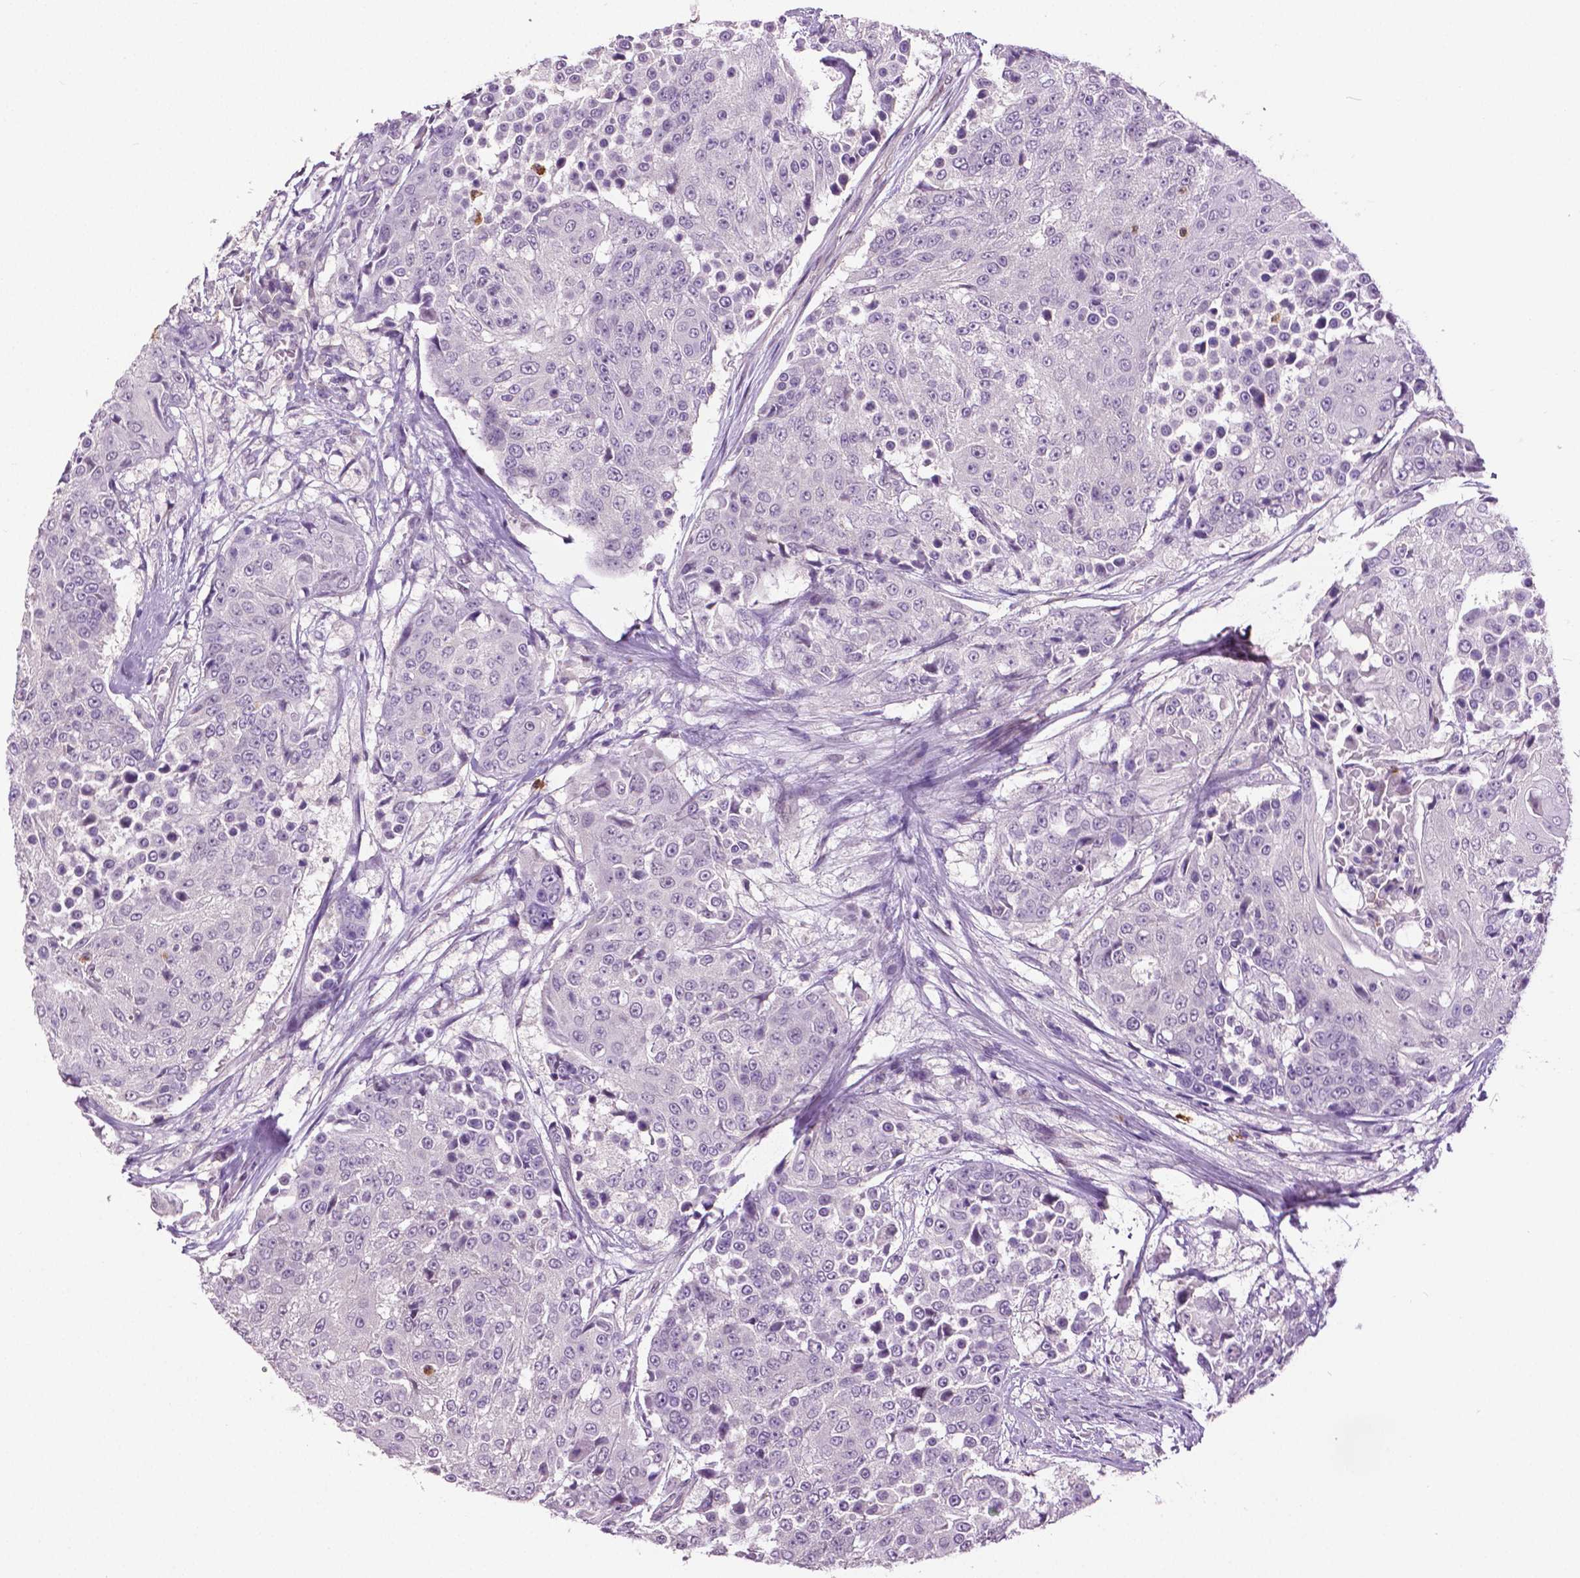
{"staining": {"intensity": "negative", "quantity": "none", "location": "none"}, "tissue": "urothelial cancer", "cell_type": "Tumor cells", "image_type": "cancer", "snomed": [{"axis": "morphology", "description": "Urothelial carcinoma, High grade"}, {"axis": "topography", "description": "Urinary bladder"}], "caption": "This photomicrograph is of urothelial cancer stained with IHC to label a protein in brown with the nuclei are counter-stained blue. There is no positivity in tumor cells. The staining was performed using DAB to visualize the protein expression in brown, while the nuclei were stained in blue with hematoxylin (Magnification: 20x).", "gene": "PTPN5", "patient": {"sex": "female", "age": 63}}